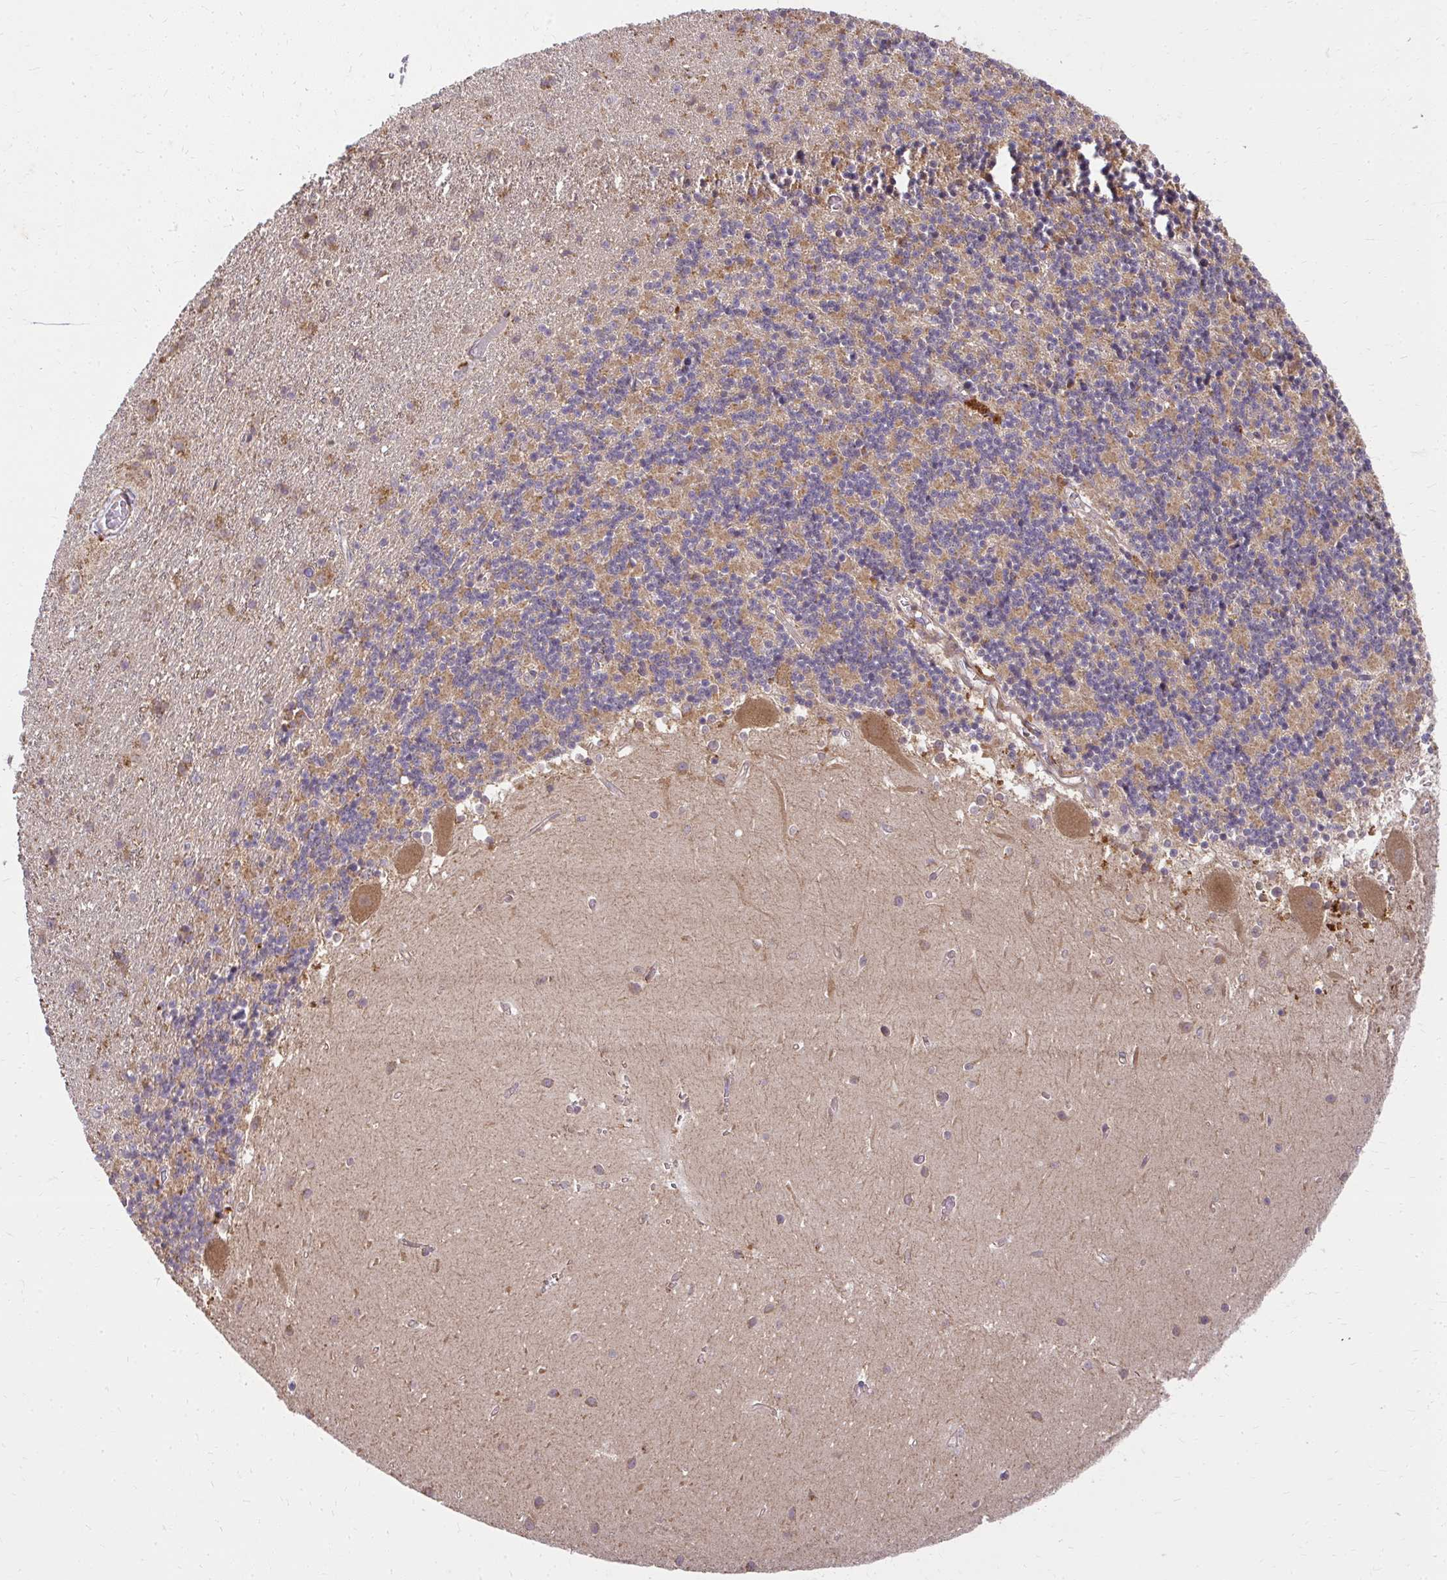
{"staining": {"intensity": "moderate", "quantity": "25%-75%", "location": "cytoplasmic/membranous"}, "tissue": "cerebellum", "cell_type": "Cells in granular layer", "image_type": "normal", "snomed": [{"axis": "morphology", "description": "Normal tissue, NOS"}, {"axis": "topography", "description": "Cerebellum"}], "caption": "Protein analysis of unremarkable cerebellum shows moderate cytoplasmic/membranous staining in about 25%-75% of cells in granular layer.", "gene": "GNS", "patient": {"sex": "male", "age": 54}}